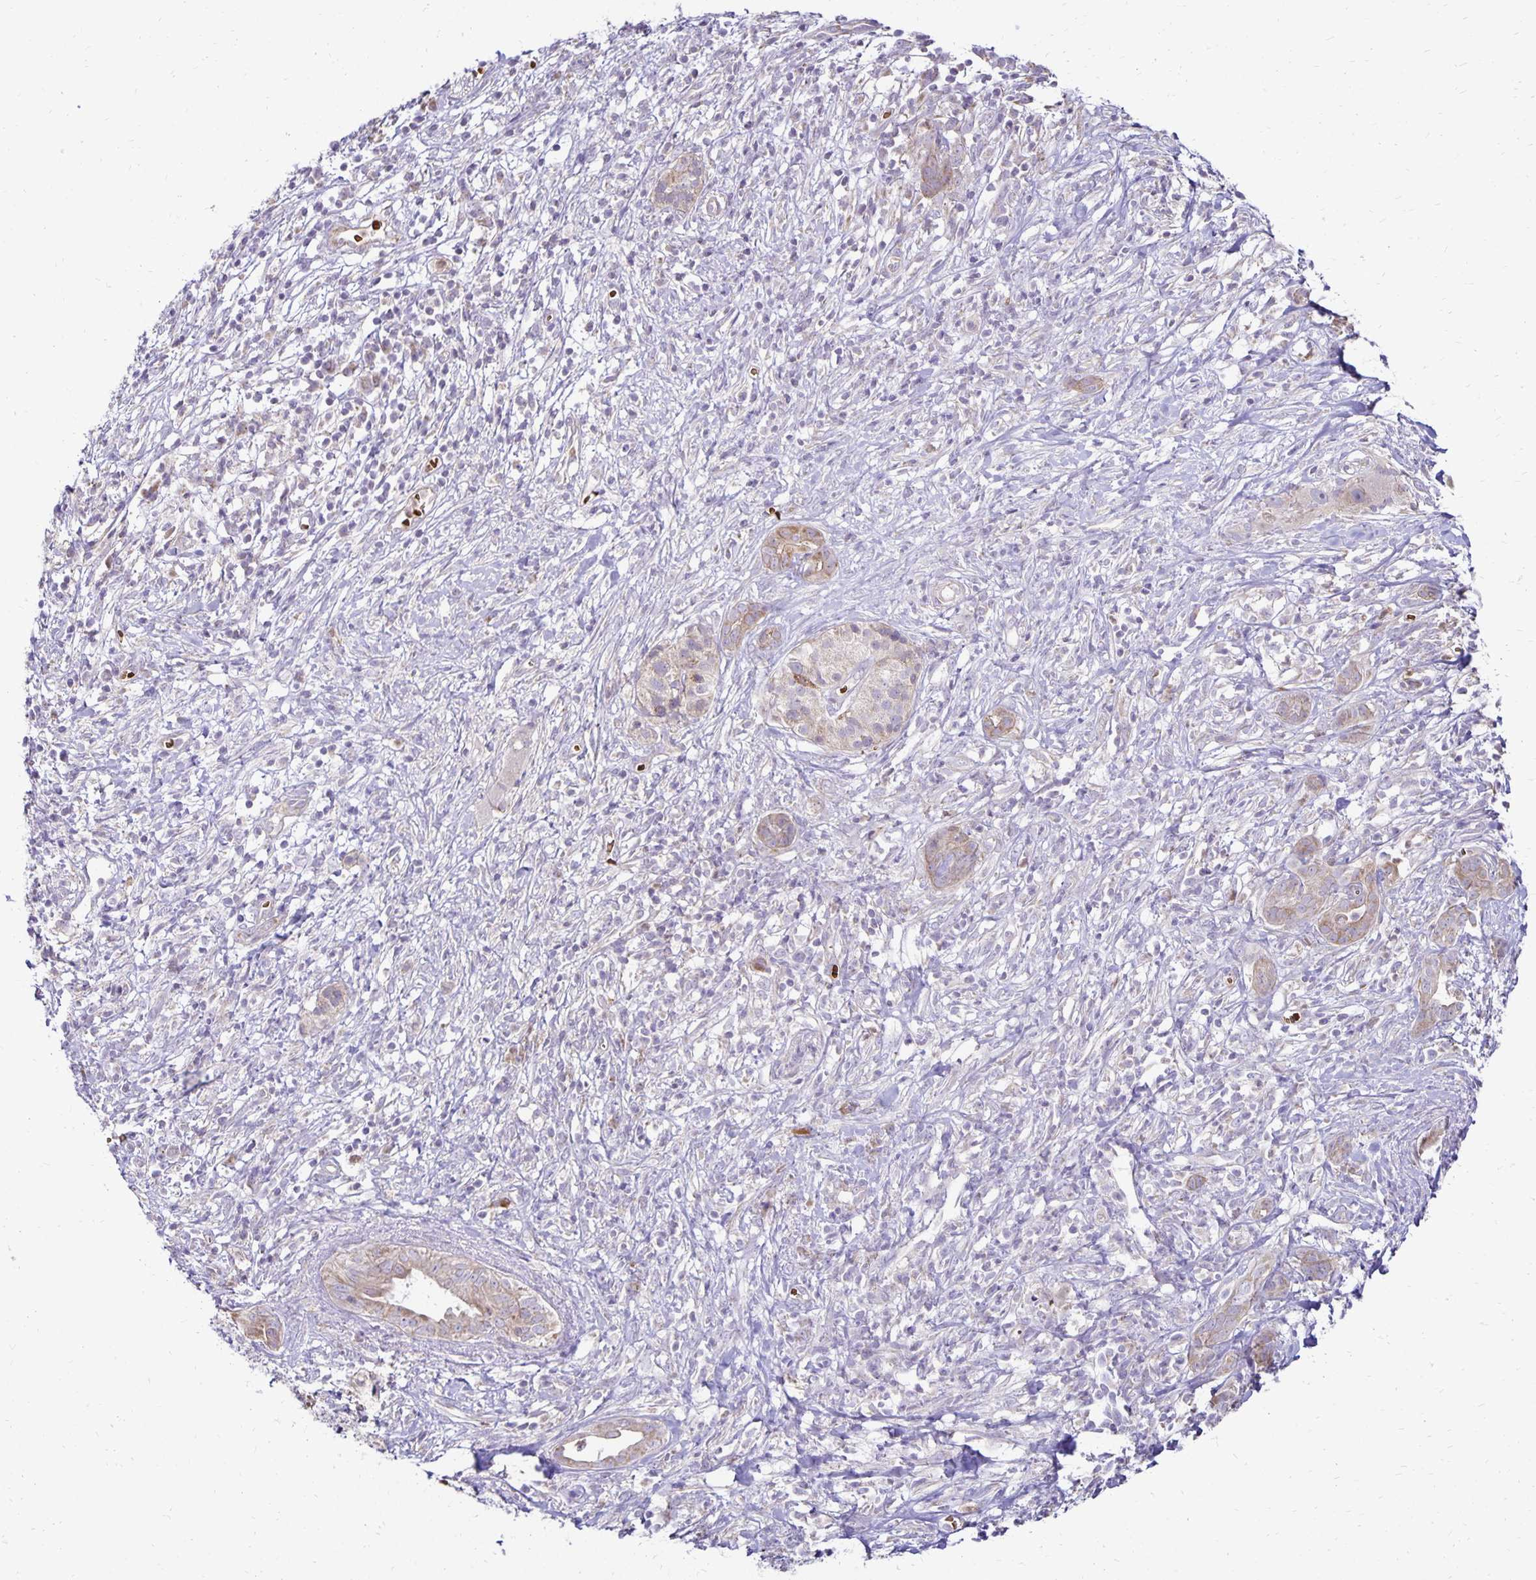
{"staining": {"intensity": "weak", "quantity": "25%-75%", "location": "cytoplasmic/membranous"}, "tissue": "pancreatic cancer", "cell_type": "Tumor cells", "image_type": "cancer", "snomed": [{"axis": "morphology", "description": "Adenocarcinoma, NOS"}, {"axis": "topography", "description": "Pancreas"}], "caption": "A micrograph of human pancreatic cancer (adenocarcinoma) stained for a protein shows weak cytoplasmic/membranous brown staining in tumor cells.", "gene": "FN3K", "patient": {"sex": "male", "age": 61}}